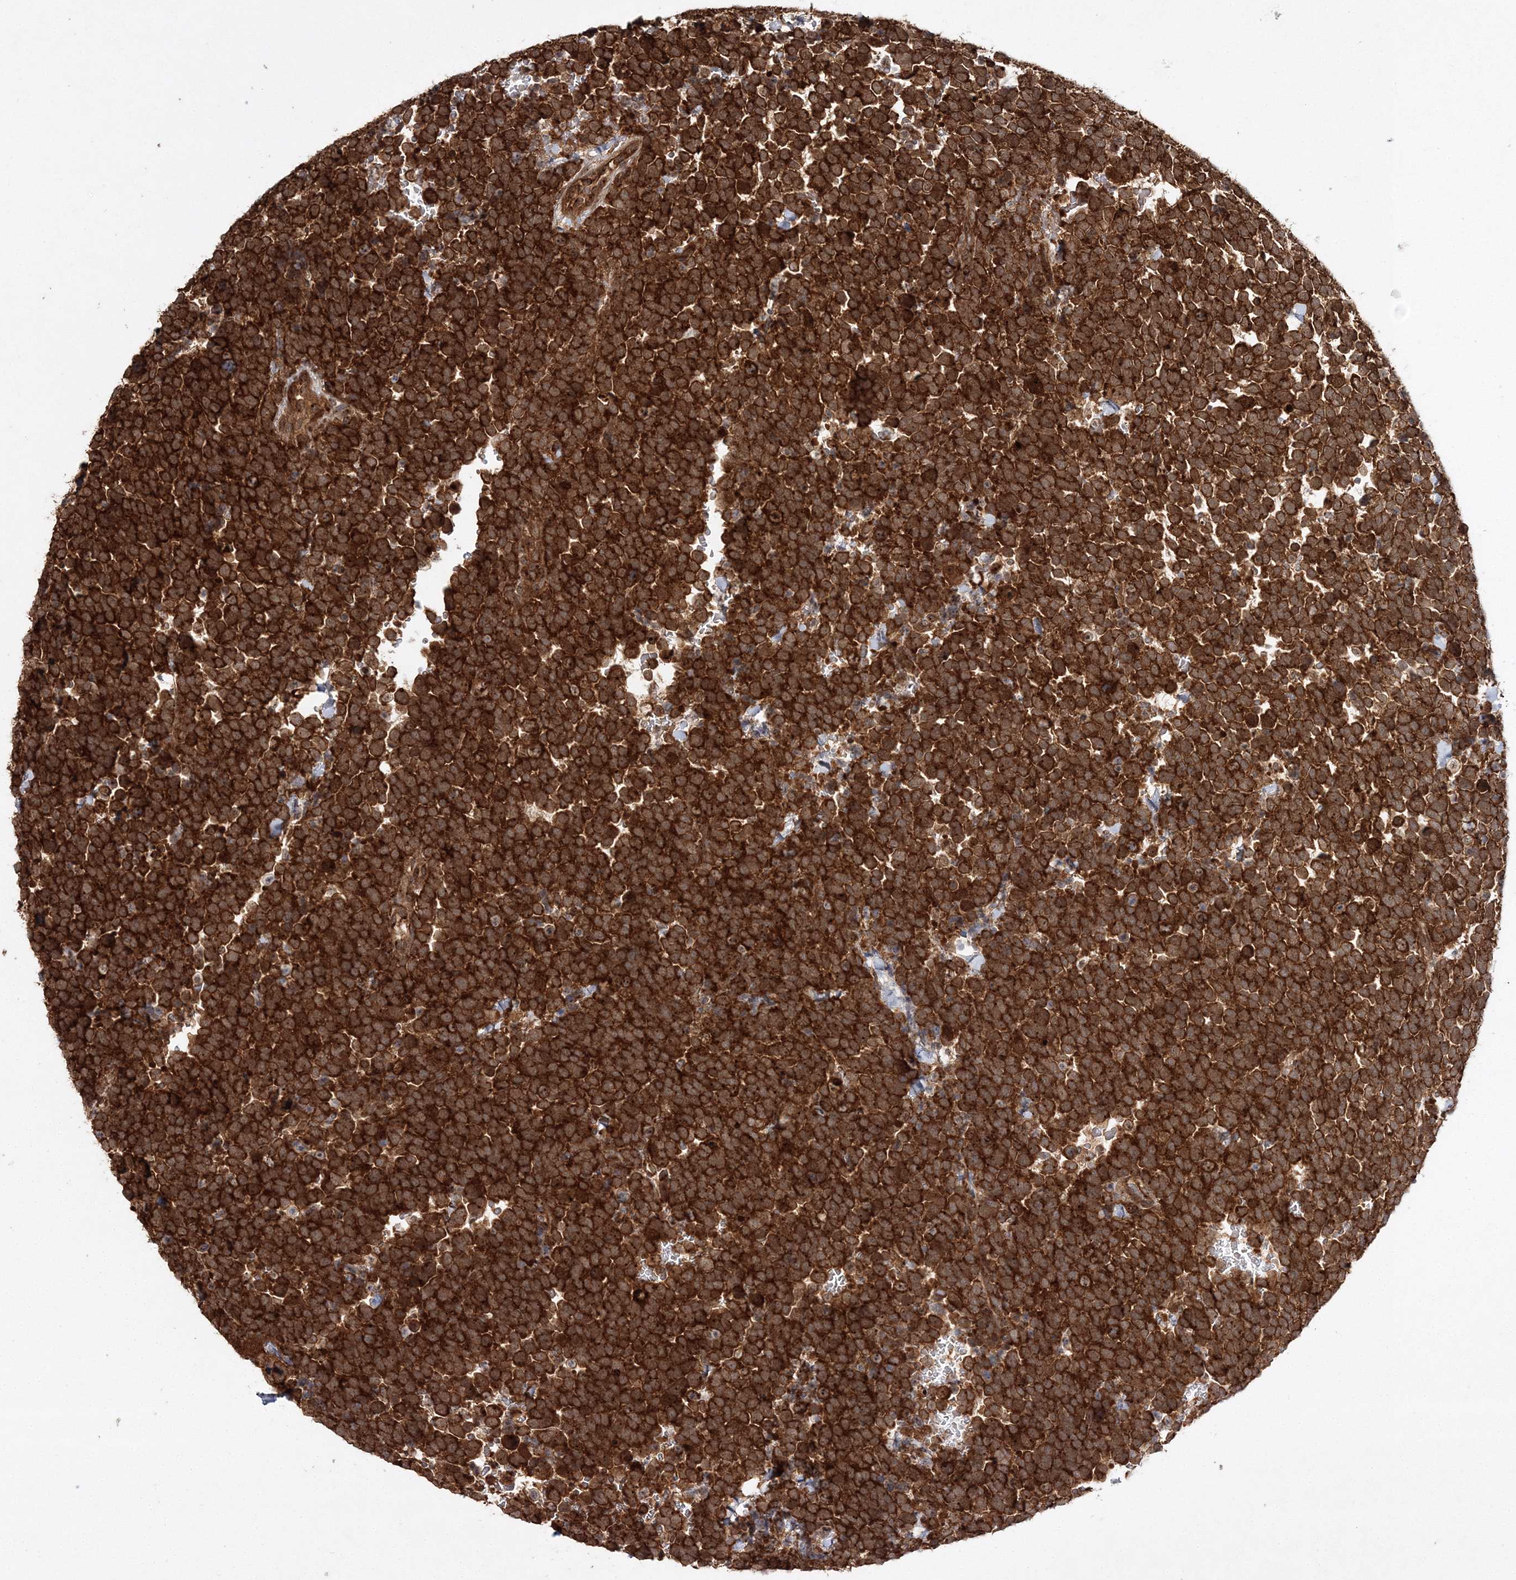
{"staining": {"intensity": "strong", "quantity": ">75%", "location": "cytoplasmic/membranous"}, "tissue": "urothelial cancer", "cell_type": "Tumor cells", "image_type": "cancer", "snomed": [{"axis": "morphology", "description": "Urothelial carcinoma, High grade"}, {"axis": "topography", "description": "Urinary bladder"}], "caption": "Brown immunohistochemical staining in urothelial cancer exhibits strong cytoplasmic/membranous staining in approximately >75% of tumor cells. The protein is stained brown, and the nuclei are stained in blue (DAB (3,3'-diaminobenzidine) IHC with brightfield microscopy, high magnification).", "gene": "WDR37", "patient": {"sex": "female", "age": 82}}